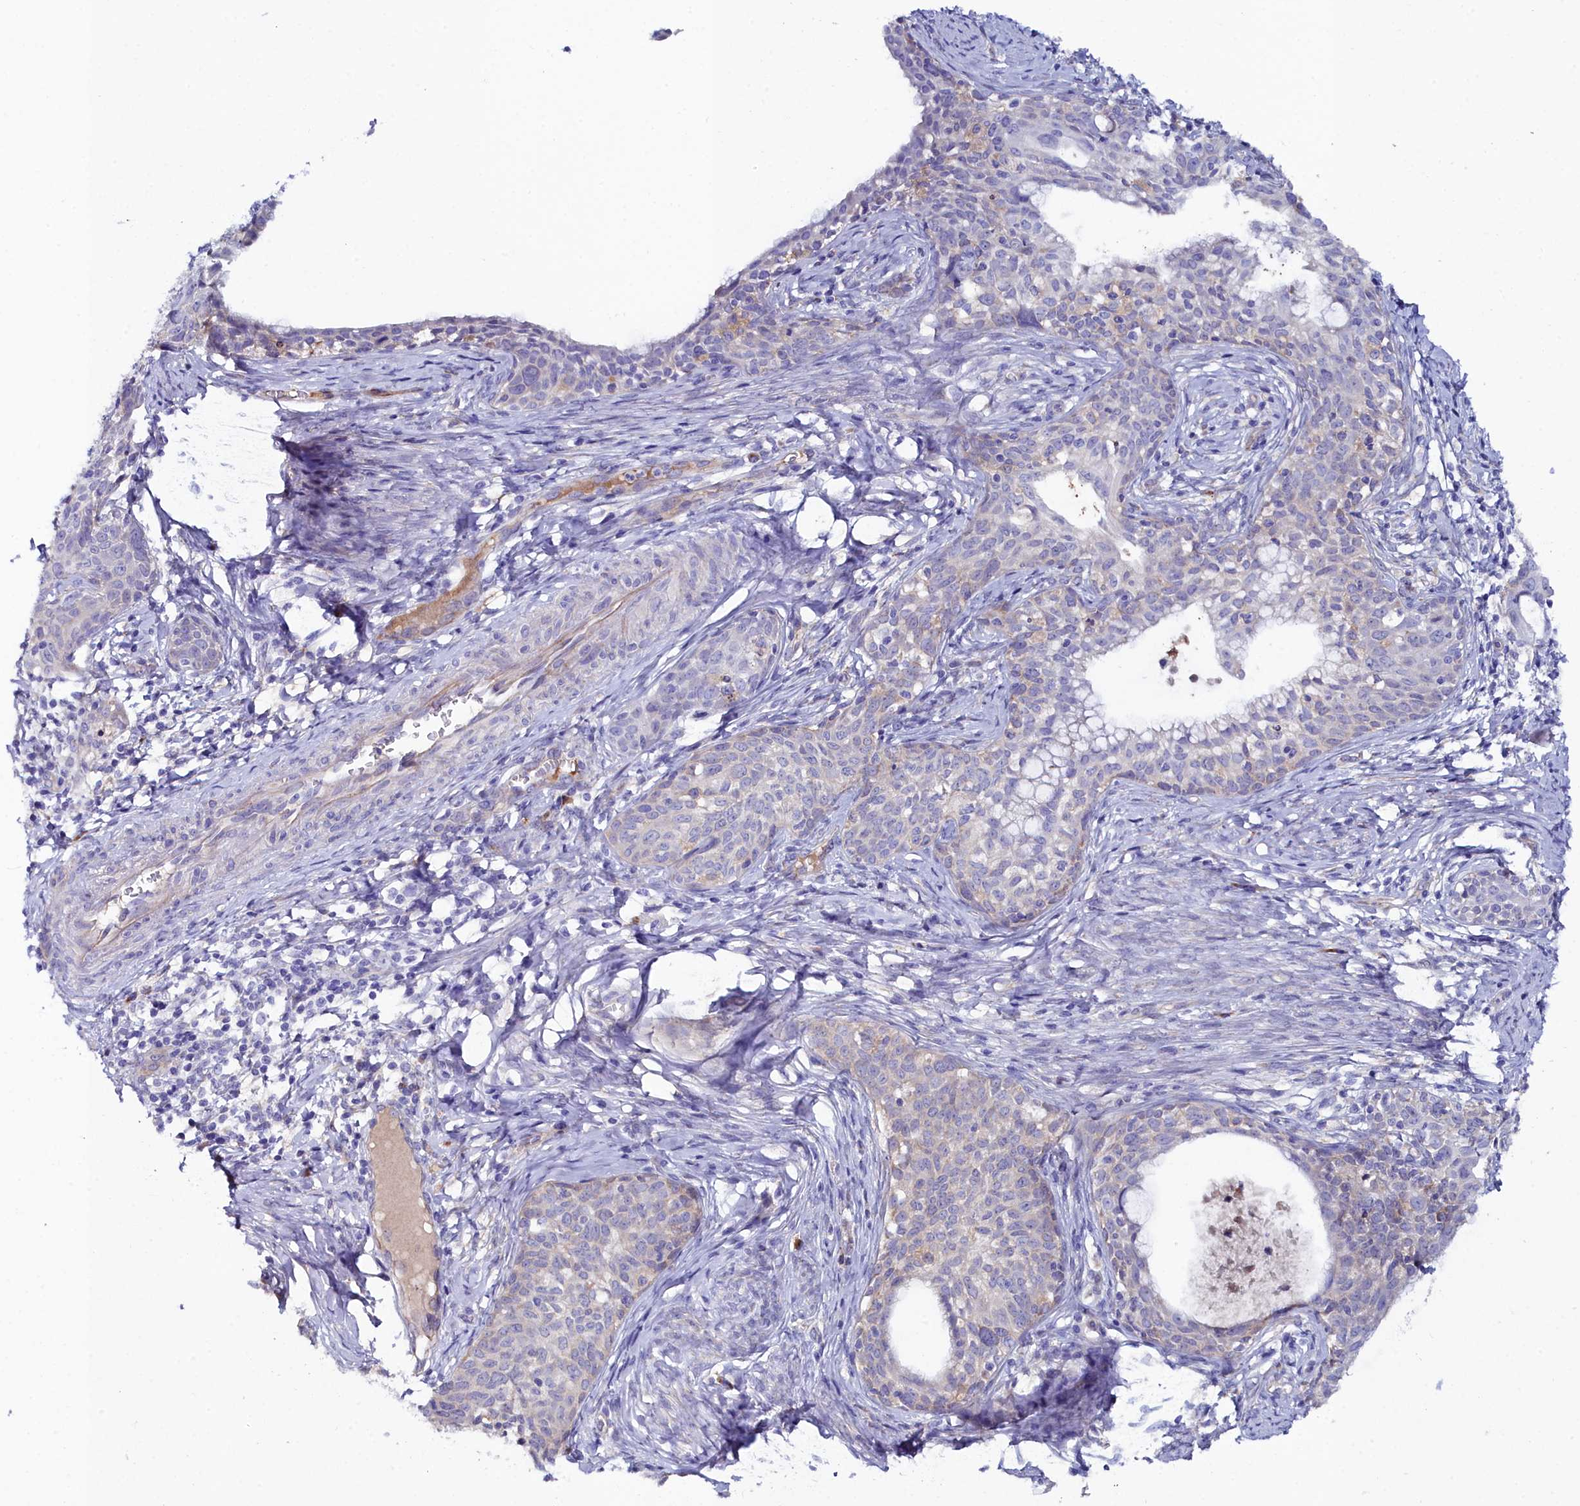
{"staining": {"intensity": "negative", "quantity": "none", "location": "none"}, "tissue": "cervical cancer", "cell_type": "Tumor cells", "image_type": "cancer", "snomed": [{"axis": "morphology", "description": "Squamous cell carcinoma, NOS"}, {"axis": "topography", "description": "Cervix"}], "caption": "Immunohistochemistry image of cervical cancer stained for a protein (brown), which displays no staining in tumor cells.", "gene": "SLC49A3", "patient": {"sex": "female", "age": 52}}